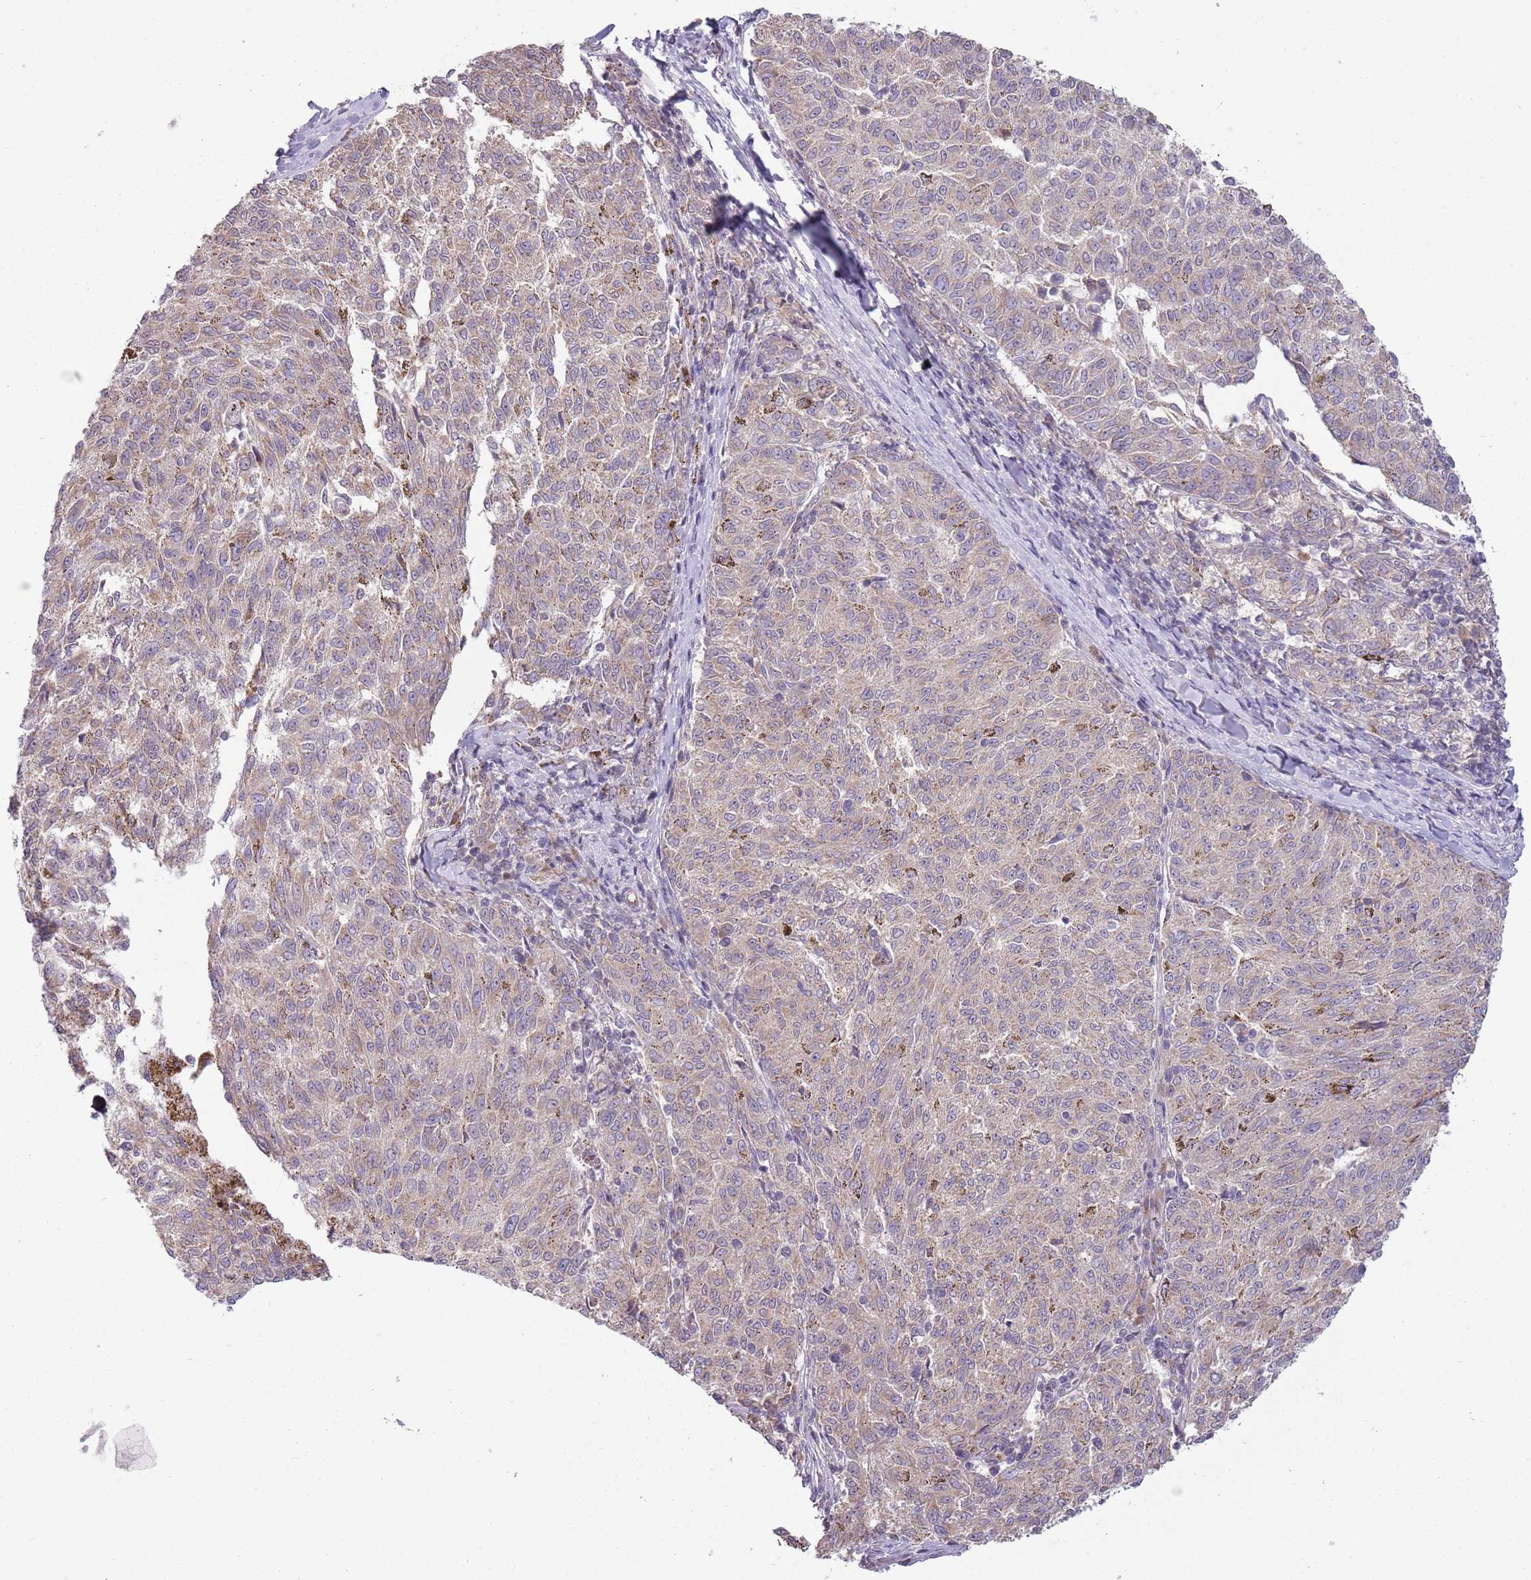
{"staining": {"intensity": "negative", "quantity": "none", "location": "none"}, "tissue": "melanoma", "cell_type": "Tumor cells", "image_type": "cancer", "snomed": [{"axis": "morphology", "description": "Malignant melanoma, NOS"}, {"axis": "topography", "description": "Skin"}], "caption": "Protein analysis of melanoma displays no significant positivity in tumor cells.", "gene": "SKOR2", "patient": {"sex": "female", "age": 72}}